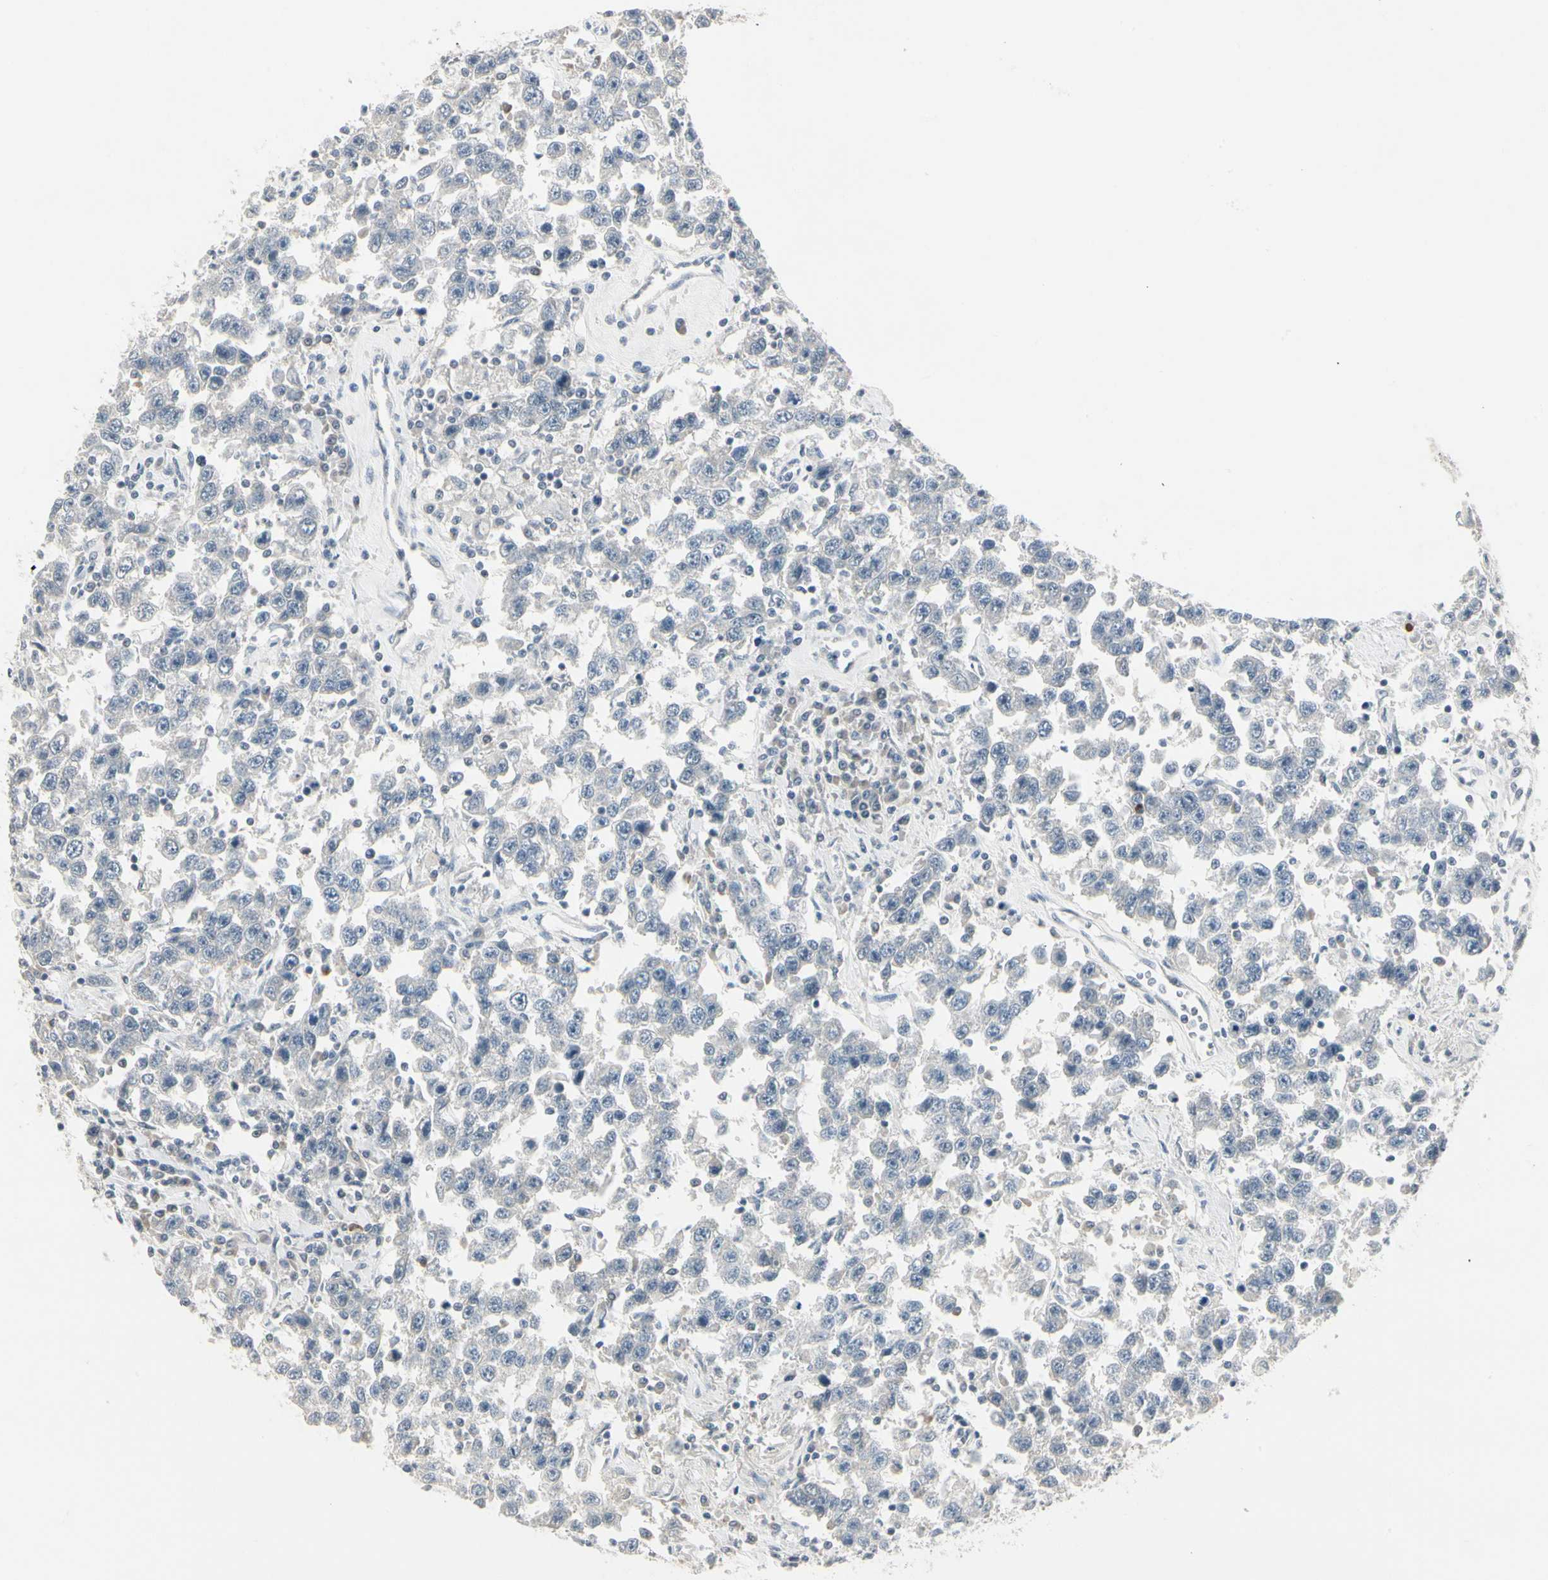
{"staining": {"intensity": "negative", "quantity": "none", "location": "none"}, "tissue": "testis cancer", "cell_type": "Tumor cells", "image_type": "cancer", "snomed": [{"axis": "morphology", "description": "Seminoma, NOS"}, {"axis": "topography", "description": "Testis"}], "caption": "A photomicrograph of testis cancer stained for a protein reveals no brown staining in tumor cells. Brightfield microscopy of IHC stained with DAB (3,3'-diaminobenzidine) (brown) and hematoxylin (blue), captured at high magnification.", "gene": "DMPK", "patient": {"sex": "male", "age": 41}}